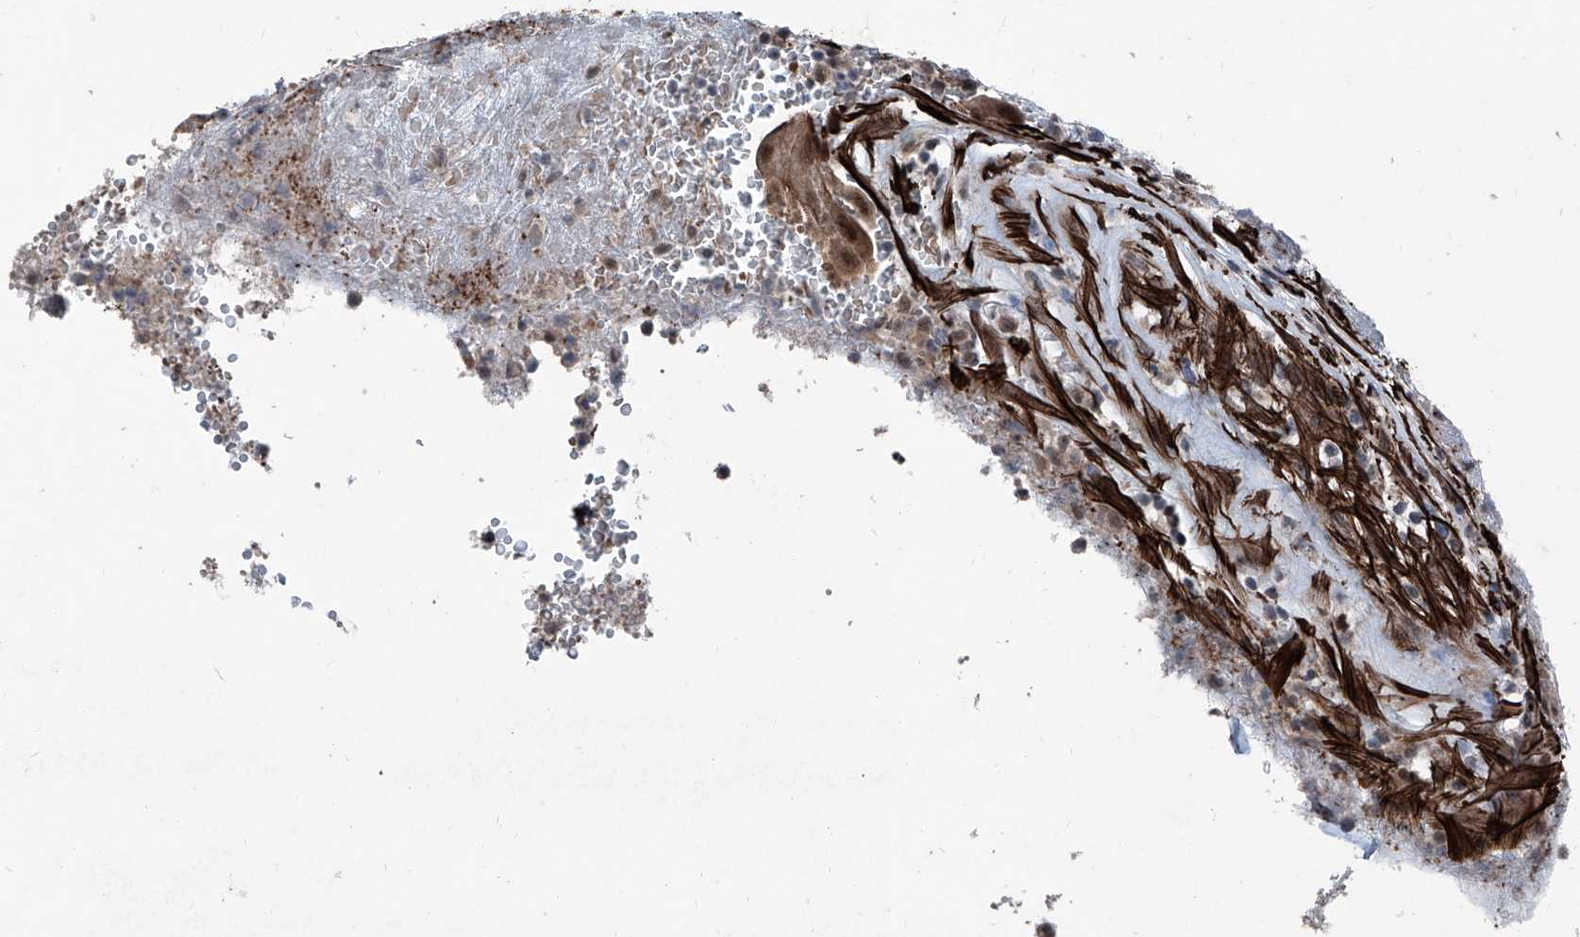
{"staining": {"intensity": "moderate", "quantity": ">75%", "location": "cytoplasmic/membranous,nuclear"}, "tissue": "thyroid cancer", "cell_type": "Tumor cells", "image_type": "cancer", "snomed": [{"axis": "morphology", "description": "Papillary adenocarcinoma, NOS"}, {"axis": "topography", "description": "Thyroid gland"}], "caption": "A brown stain labels moderate cytoplasmic/membranous and nuclear positivity of a protein in thyroid cancer tumor cells.", "gene": "COA7", "patient": {"sex": "male", "age": 77}}